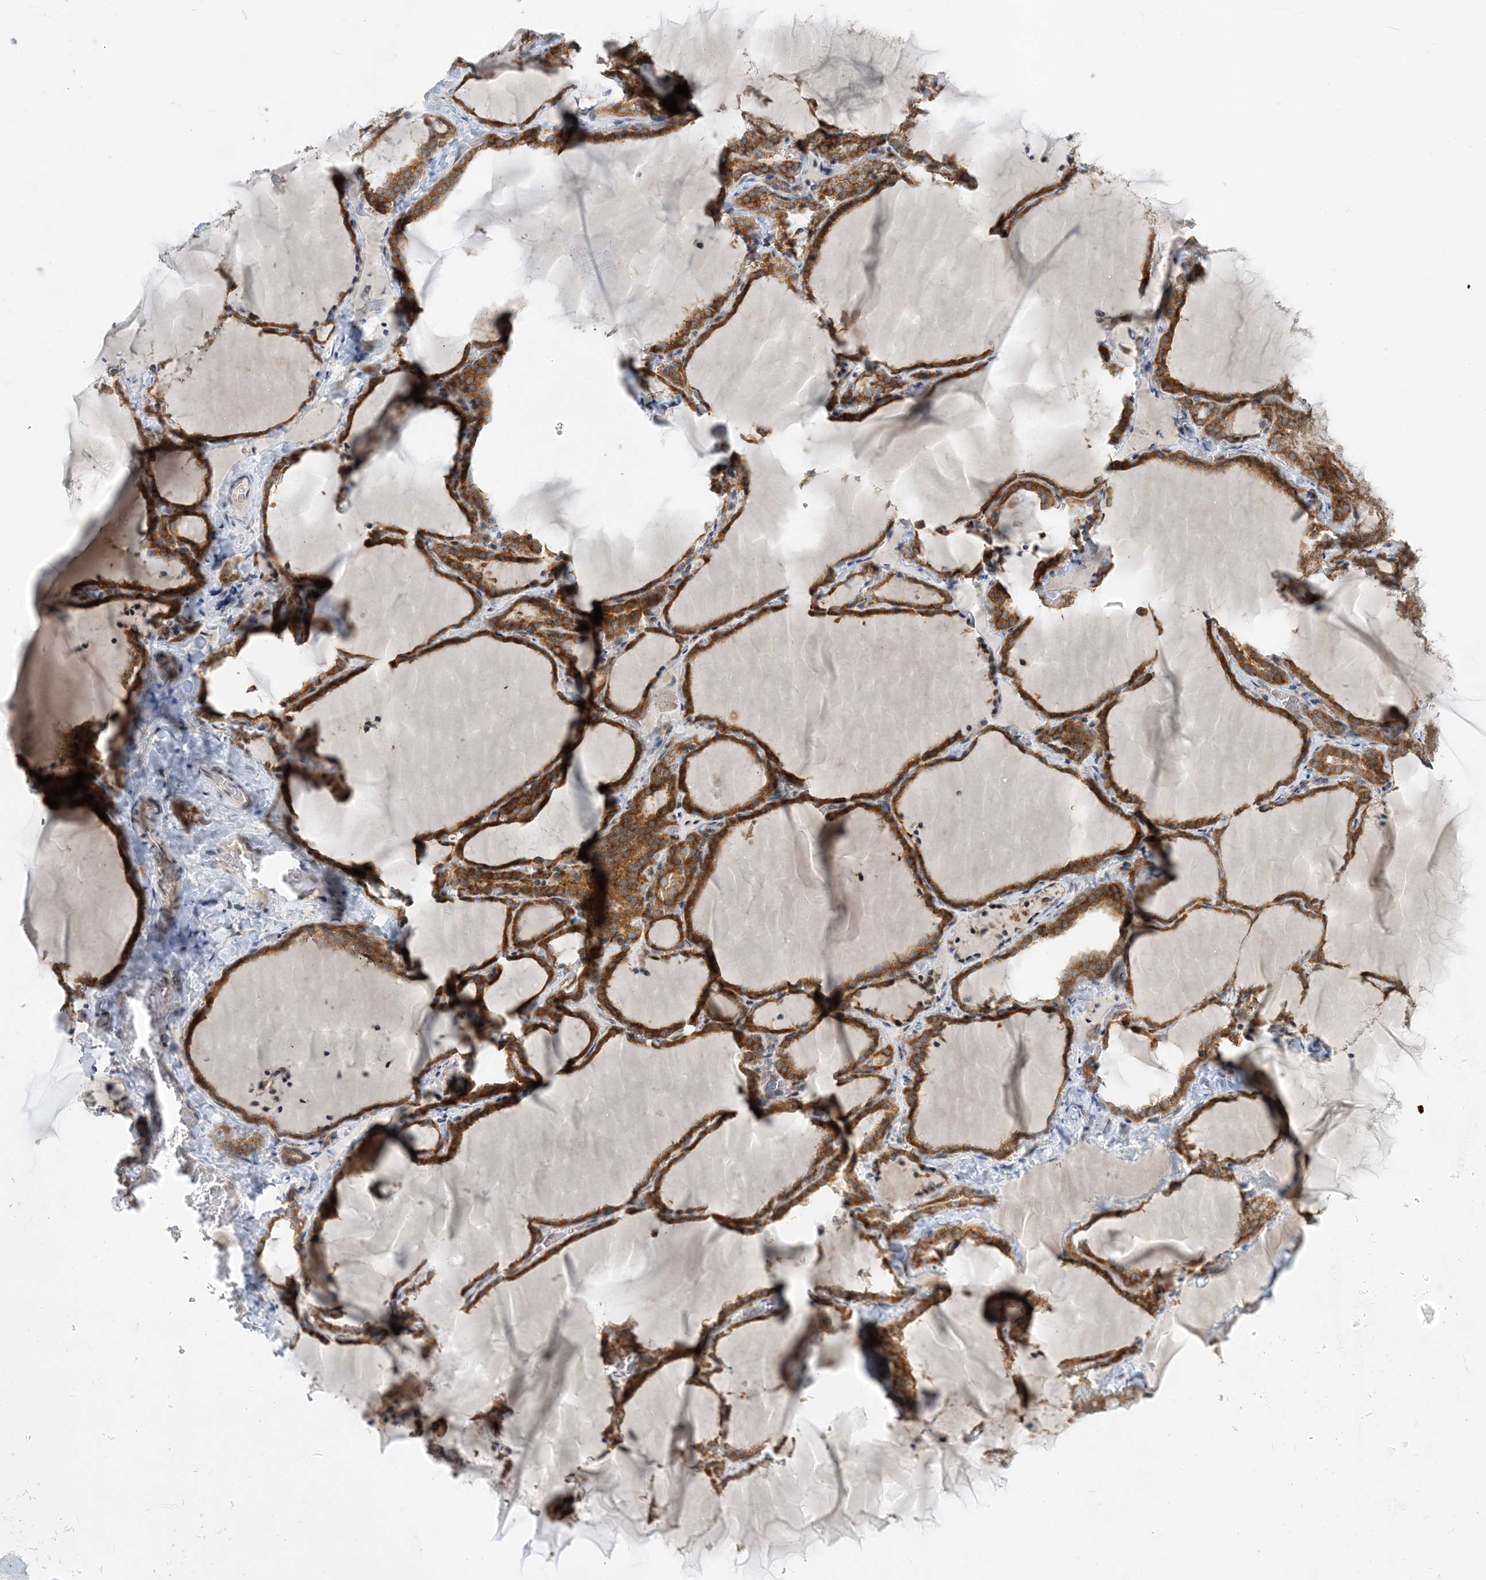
{"staining": {"intensity": "moderate", "quantity": ">75%", "location": "cytoplasmic/membranous"}, "tissue": "thyroid gland", "cell_type": "Glandular cells", "image_type": "normal", "snomed": [{"axis": "morphology", "description": "Normal tissue, NOS"}, {"axis": "topography", "description": "Thyroid gland"}], "caption": "Immunohistochemistry (IHC) (DAB) staining of unremarkable thyroid gland demonstrates moderate cytoplasmic/membranous protein positivity in approximately >75% of glandular cells. The protein of interest is stained brown, and the nuclei are stained in blue (DAB IHC with brightfield microscopy, high magnification).", "gene": "LARP4B", "patient": {"sex": "female", "age": 22}}